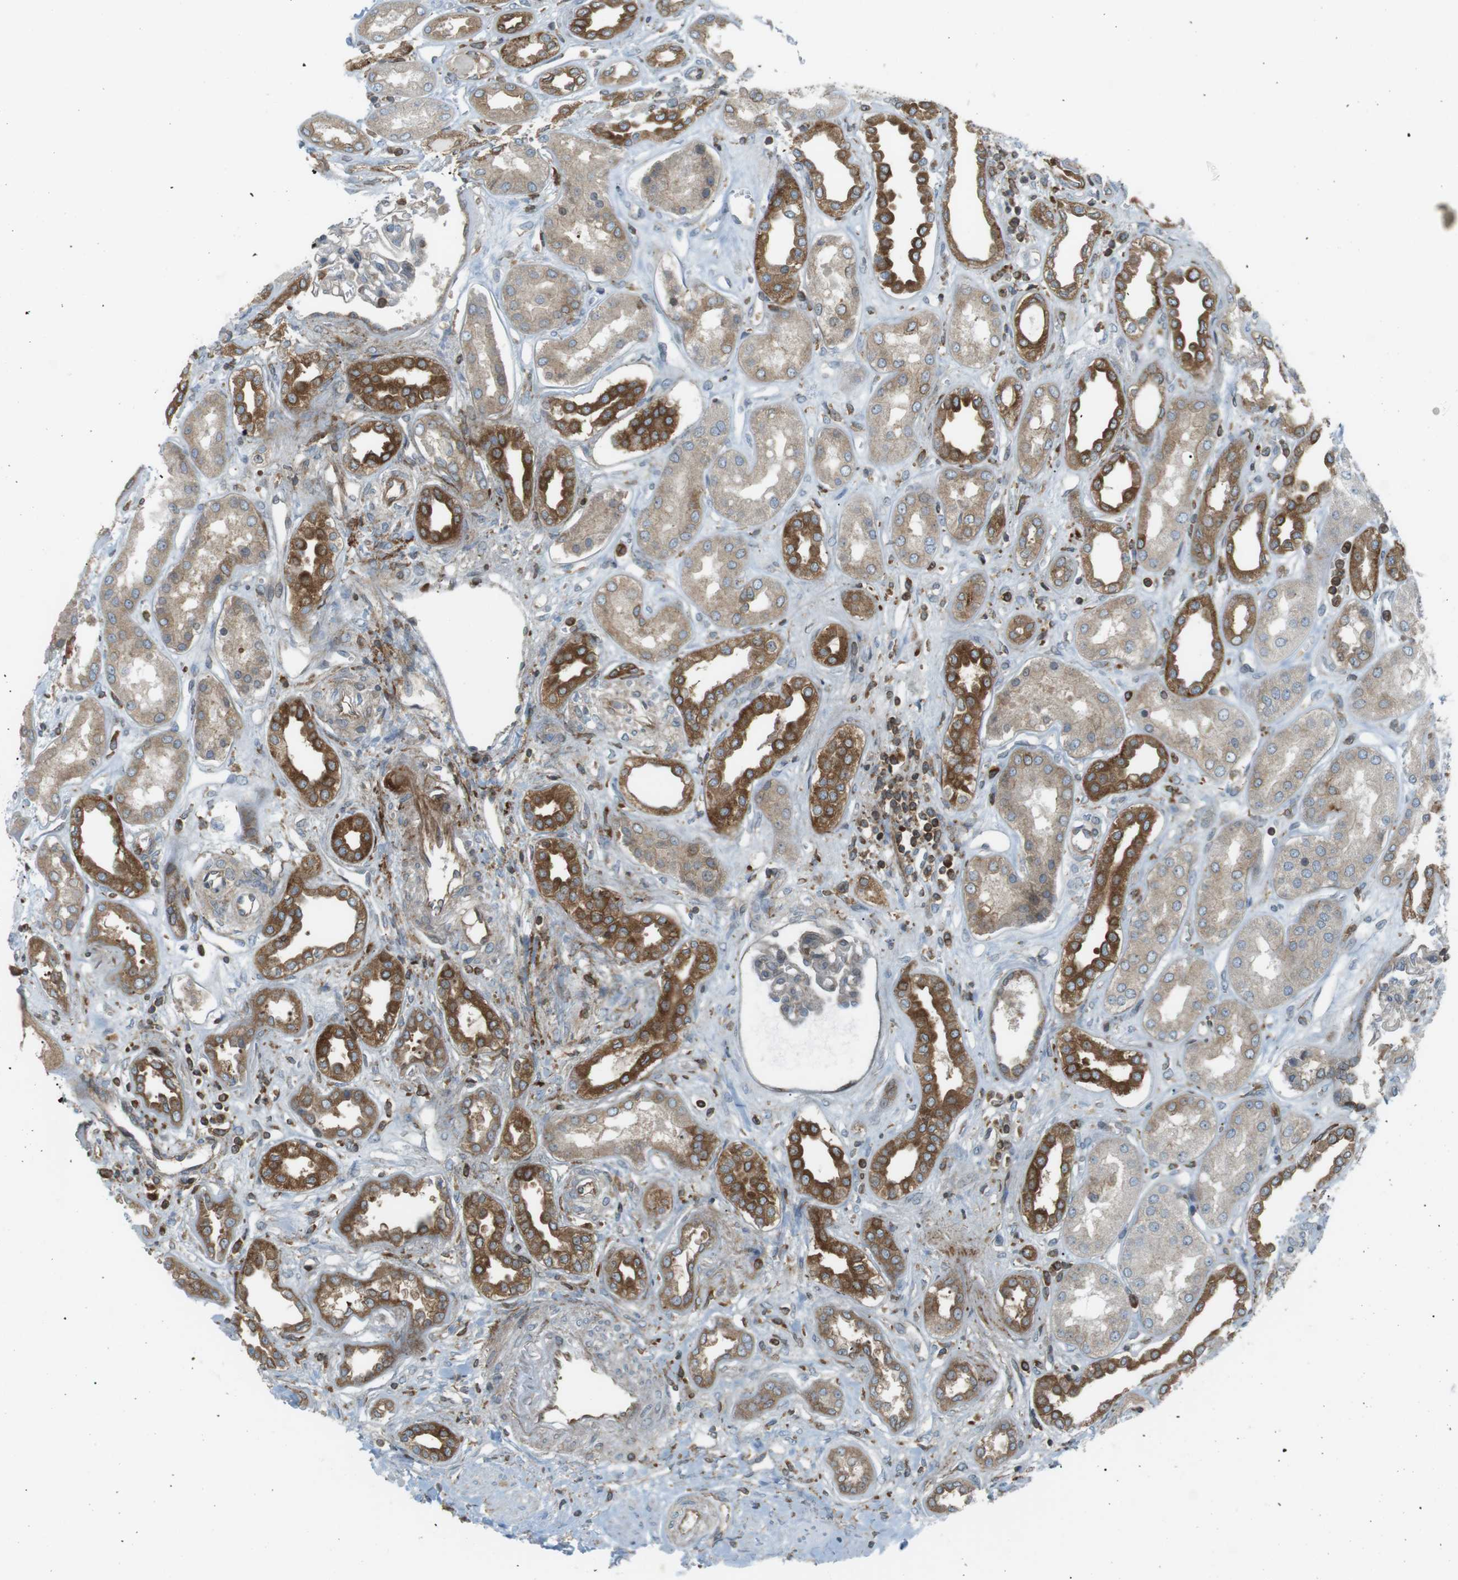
{"staining": {"intensity": "moderate", "quantity": "<25%", "location": "cytoplasmic/membranous"}, "tissue": "kidney", "cell_type": "Cells in glomeruli", "image_type": "normal", "snomed": [{"axis": "morphology", "description": "Normal tissue, NOS"}, {"axis": "topography", "description": "Kidney"}], "caption": "Brown immunohistochemical staining in benign human kidney reveals moderate cytoplasmic/membranous expression in about <25% of cells in glomeruli.", "gene": "FLII", "patient": {"sex": "male", "age": 59}}